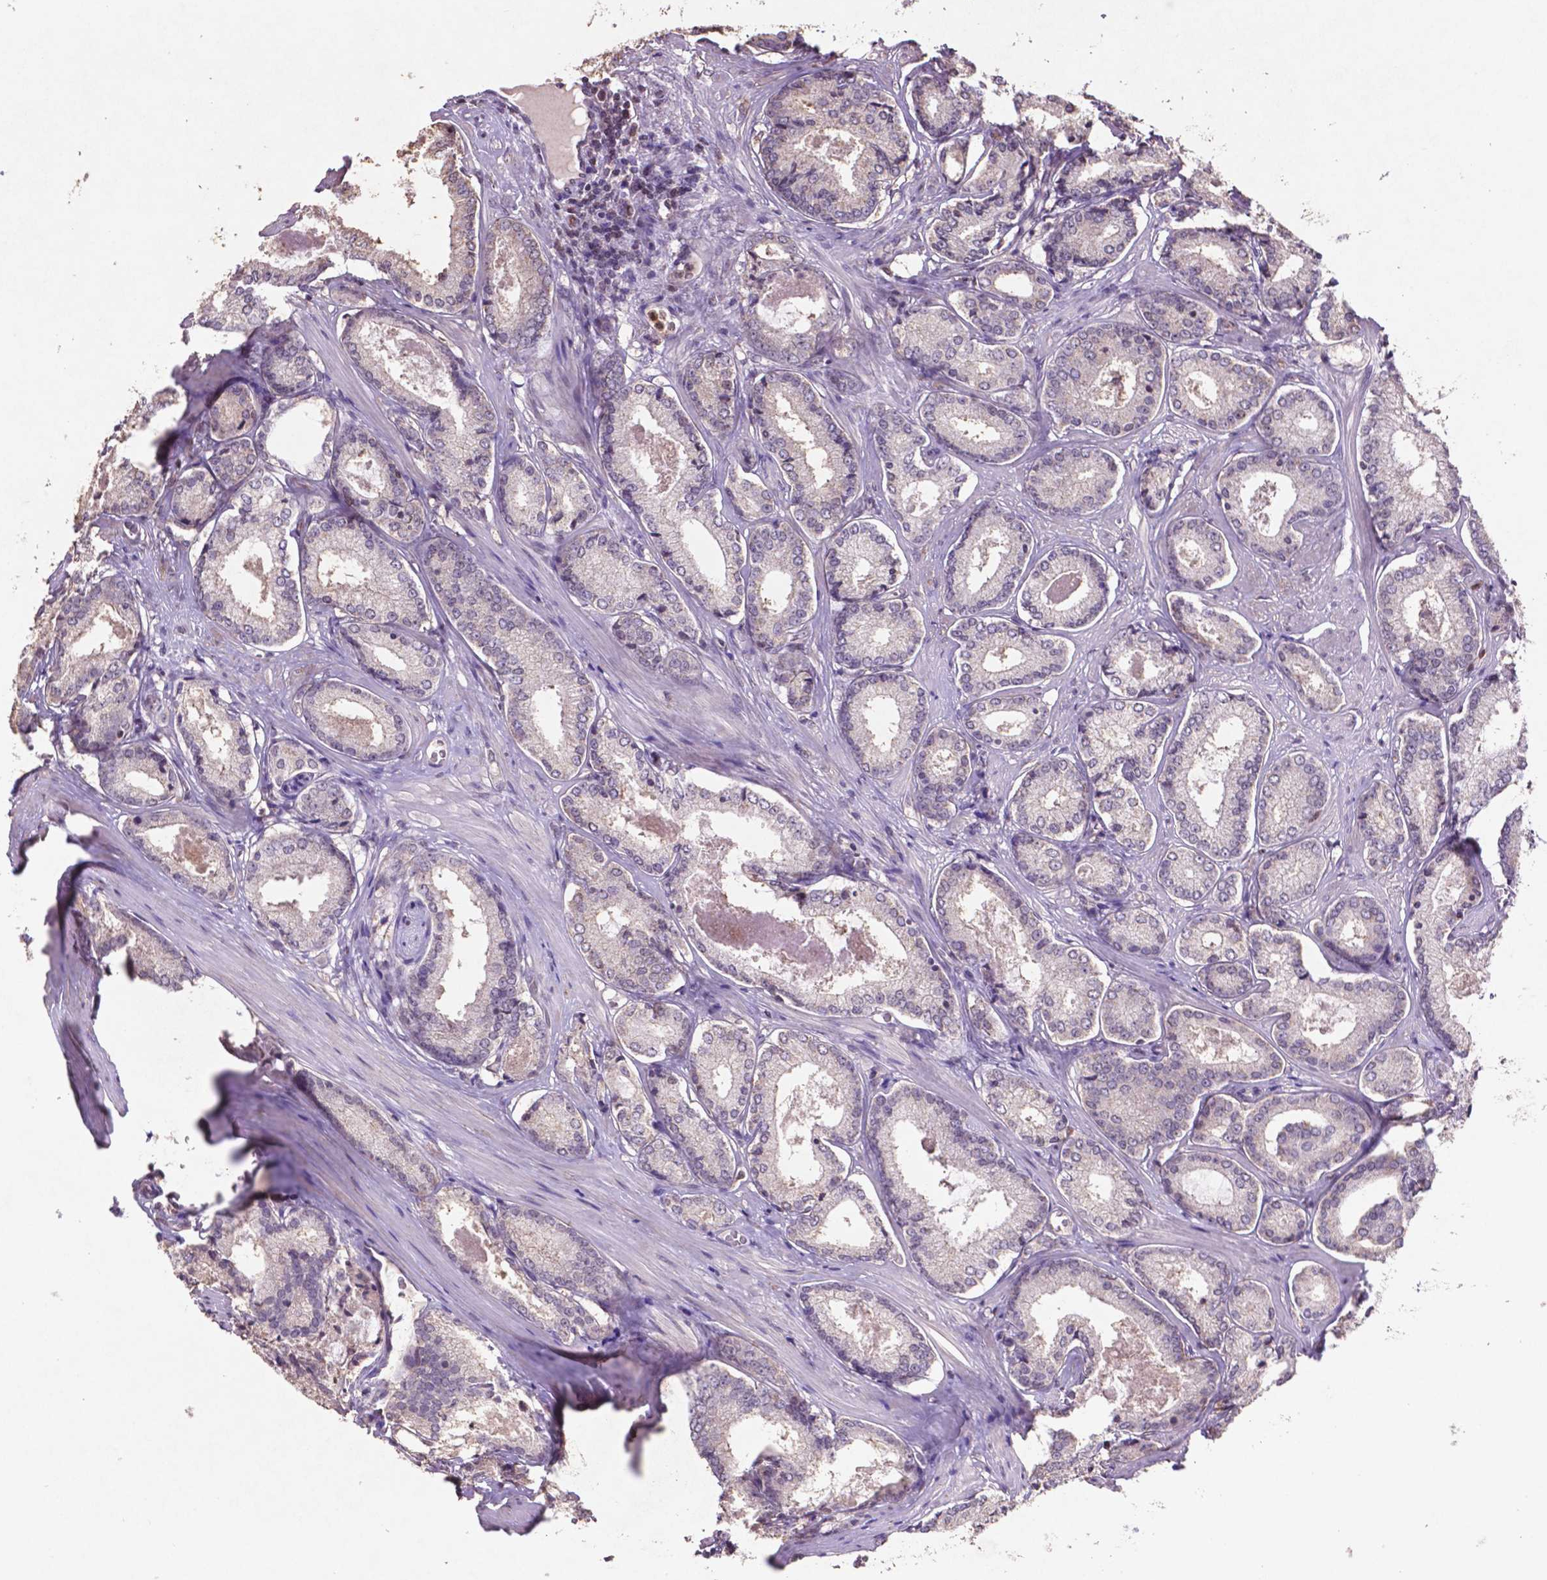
{"staining": {"intensity": "negative", "quantity": "none", "location": "none"}, "tissue": "prostate cancer", "cell_type": "Tumor cells", "image_type": "cancer", "snomed": [{"axis": "morphology", "description": "Adenocarcinoma, Low grade"}, {"axis": "topography", "description": "Prostate"}], "caption": "Prostate cancer (low-grade adenocarcinoma) was stained to show a protein in brown. There is no significant expression in tumor cells. (Brightfield microscopy of DAB IHC at high magnification).", "gene": "GLRX", "patient": {"sex": "male", "age": 56}}